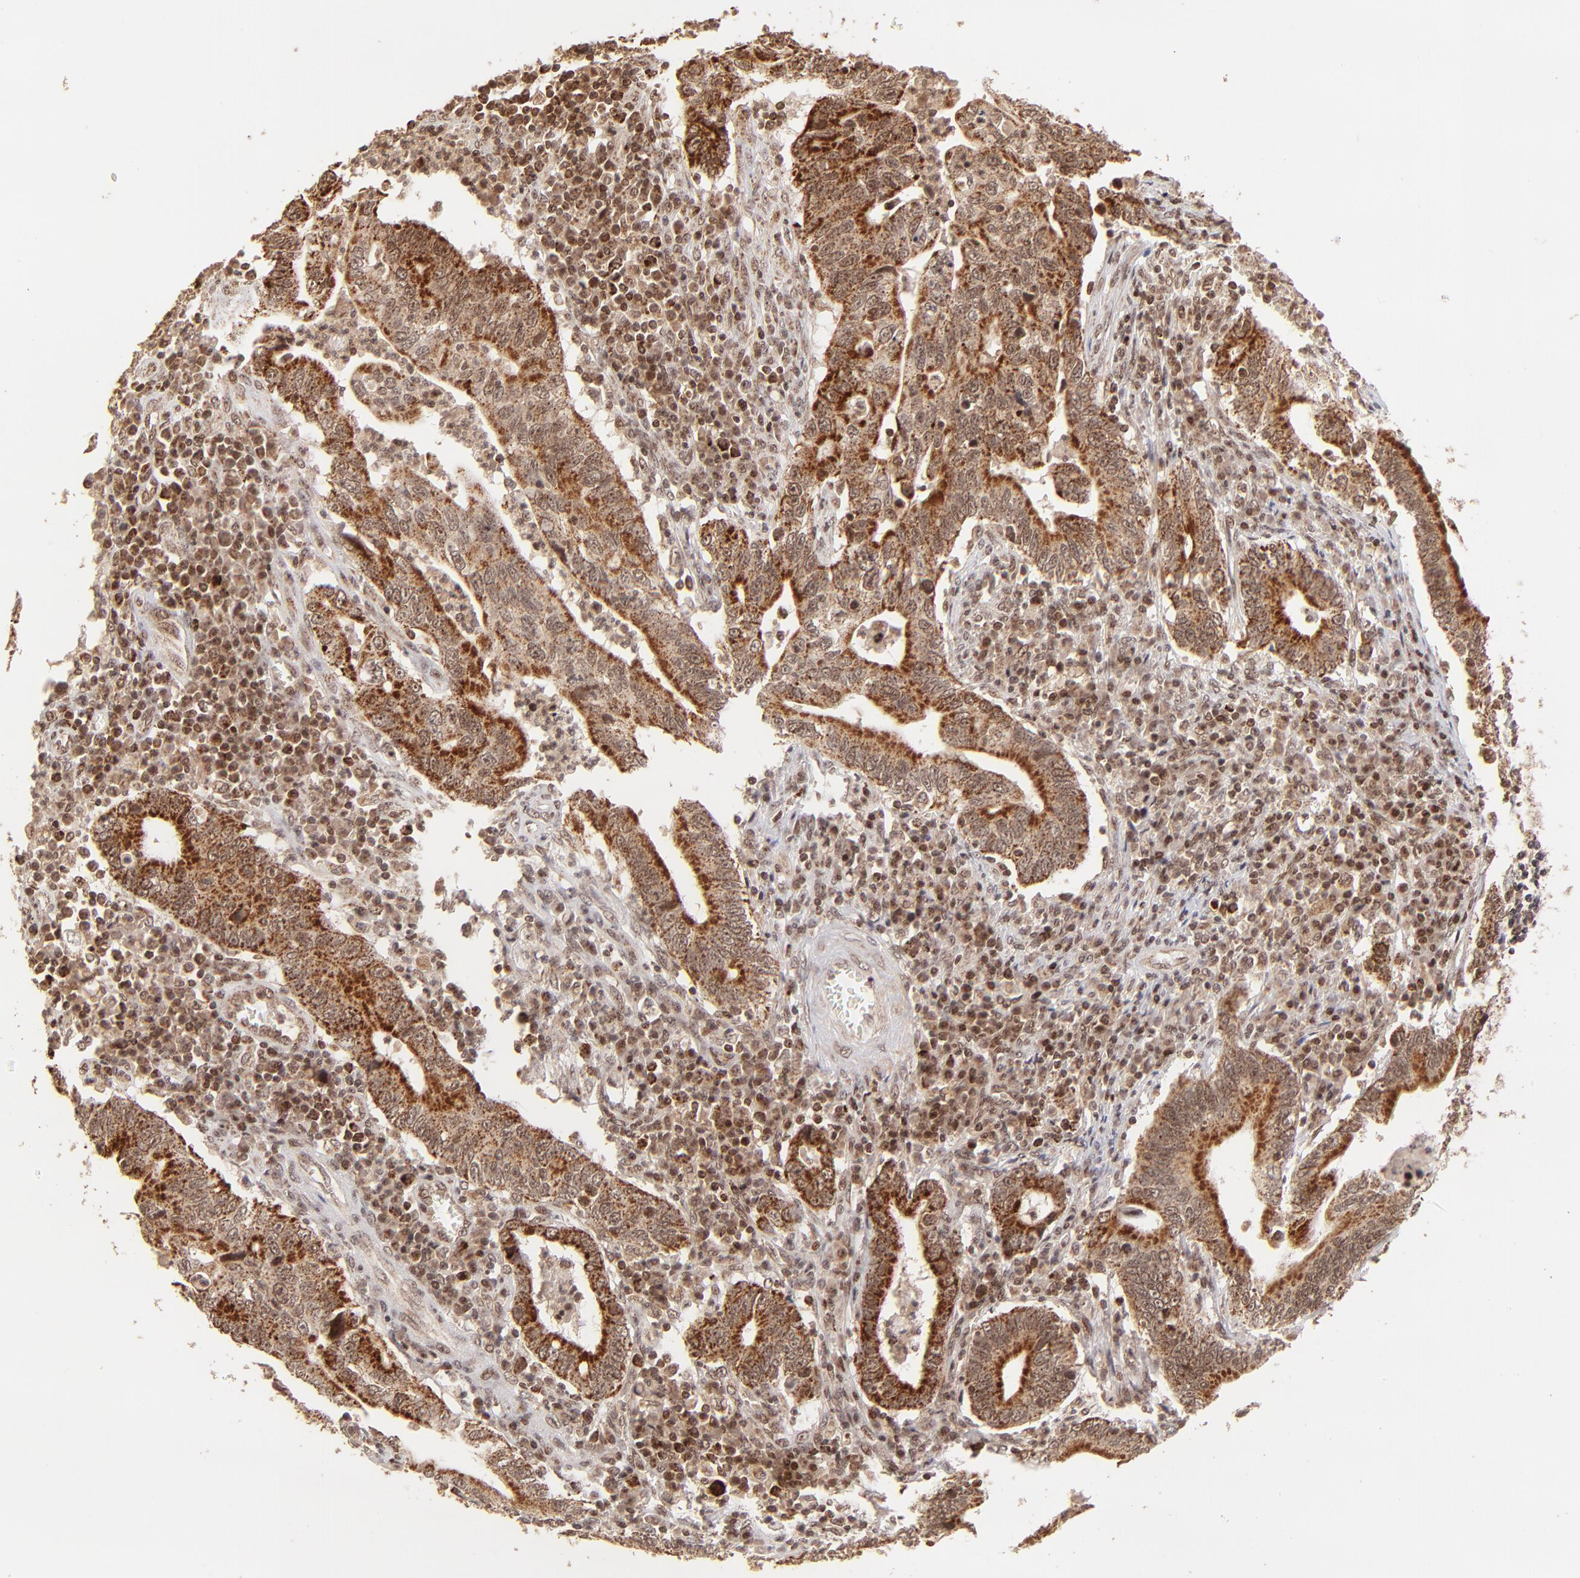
{"staining": {"intensity": "strong", "quantity": ">75%", "location": "cytoplasmic/membranous"}, "tissue": "stomach cancer", "cell_type": "Tumor cells", "image_type": "cancer", "snomed": [{"axis": "morphology", "description": "Adenocarcinoma, NOS"}, {"axis": "topography", "description": "Stomach, upper"}], "caption": "An image of human adenocarcinoma (stomach) stained for a protein exhibits strong cytoplasmic/membranous brown staining in tumor cells. (DAB (3,3'-diaminobenzidine) IHC, brown staining for protein, blue staining for nuclei).", "gene": "MED15", "patient": {"sex": "male", "age": 63}}